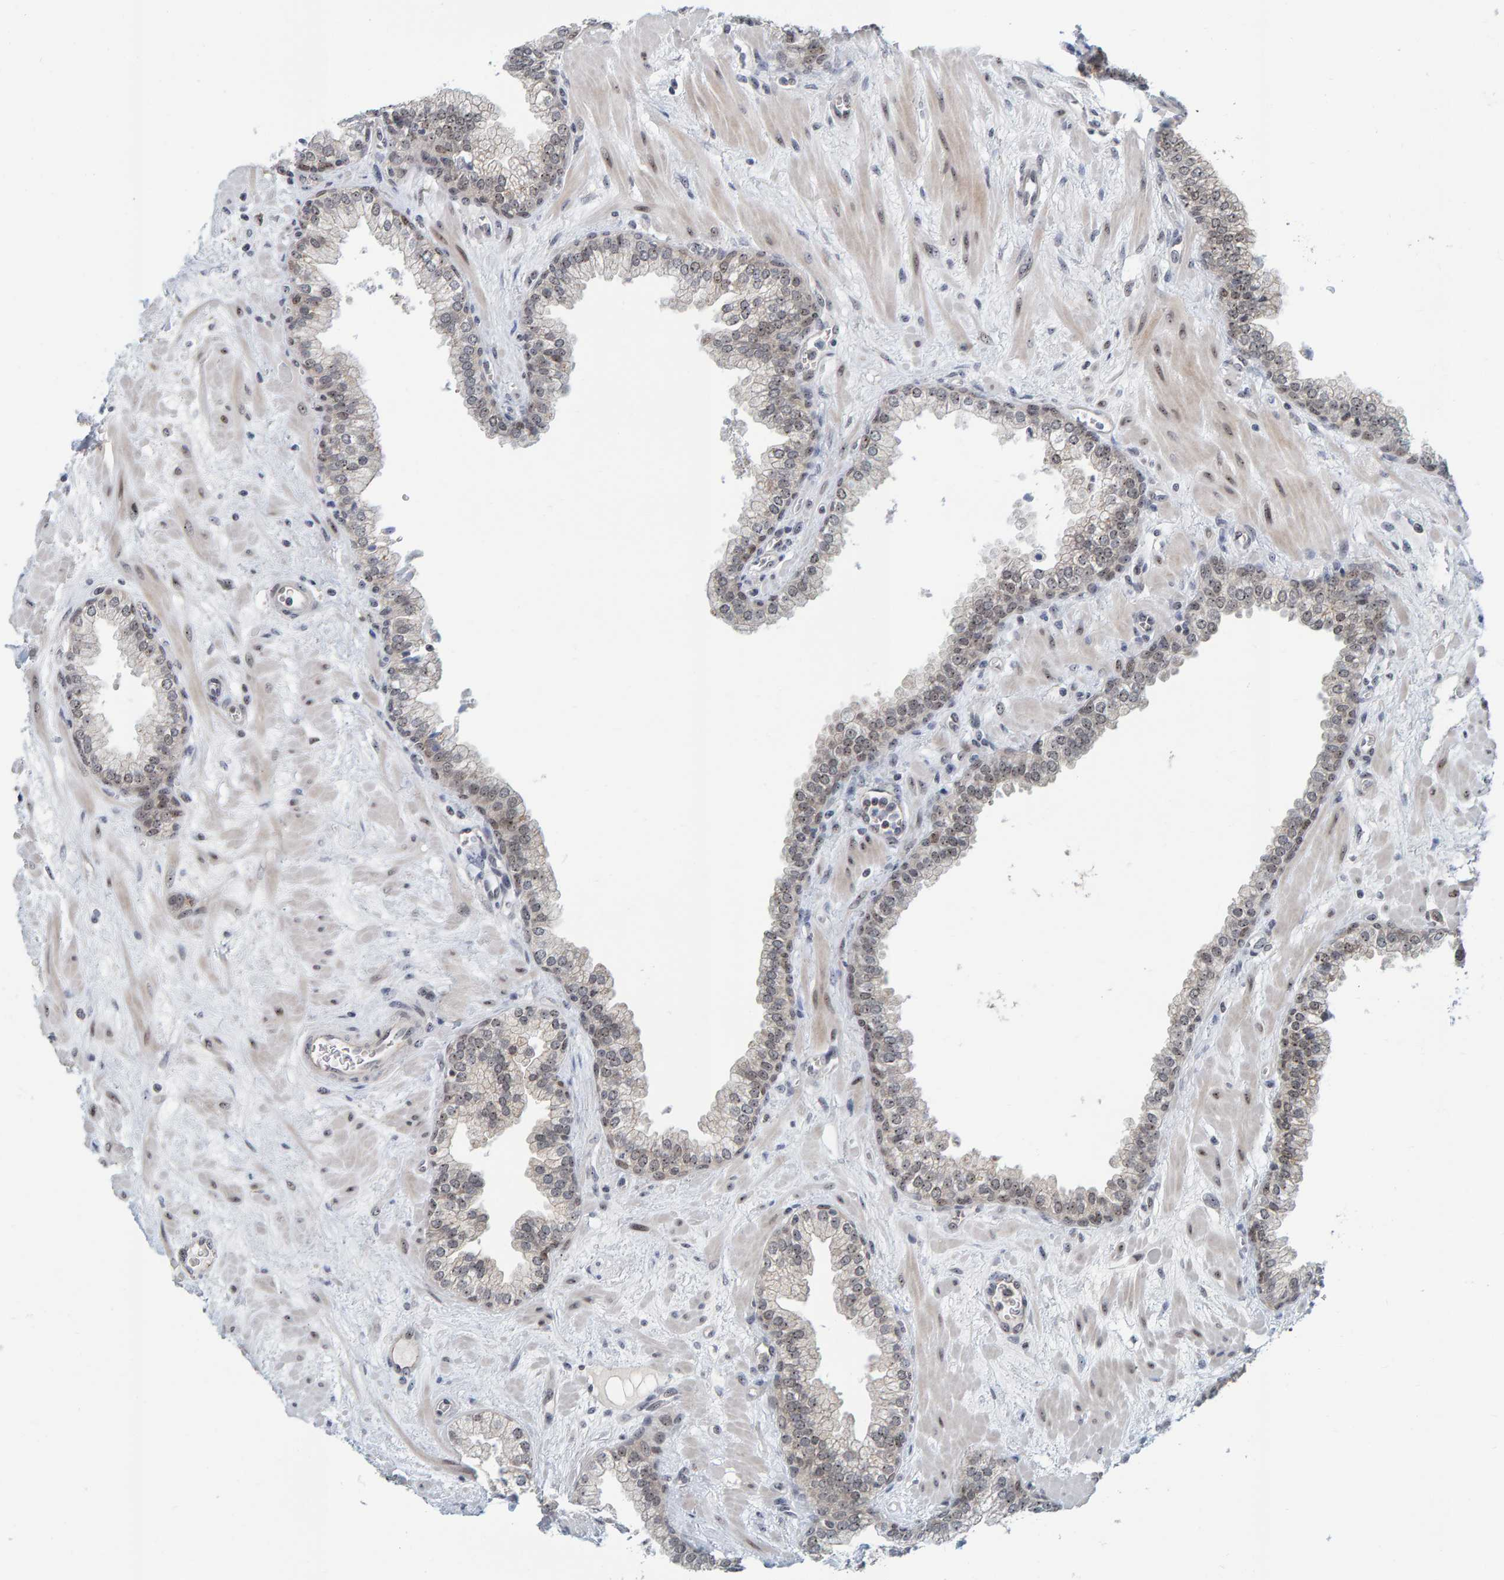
{"staining": {"intensity": "moderate", "quantity": "25%-75%", "location": "nuclear"}, "tissue": "prostate", "cell_type": "Glandular cells", "image_type": "normal", "snomed": [{"axis": "morphology", "description": "Normal tissue, NOS"}, {"axis": "morphology", "description": "Urothelial carcinoma, Low grade"}, {"axis": "topography", "description": "Urinary bladder"}, {"axis": "topography", "description": "Prostate"}], "caption": "Immunohistochemistry (IHC) (DAB (3,3'-diaminobenzidine)) staining of benign prostate displays moderate nuclear protein expression in about 25%-75% of glandular cells.", "gene": "POLR1E", "patient": {"sex": "male", "age": 60}}